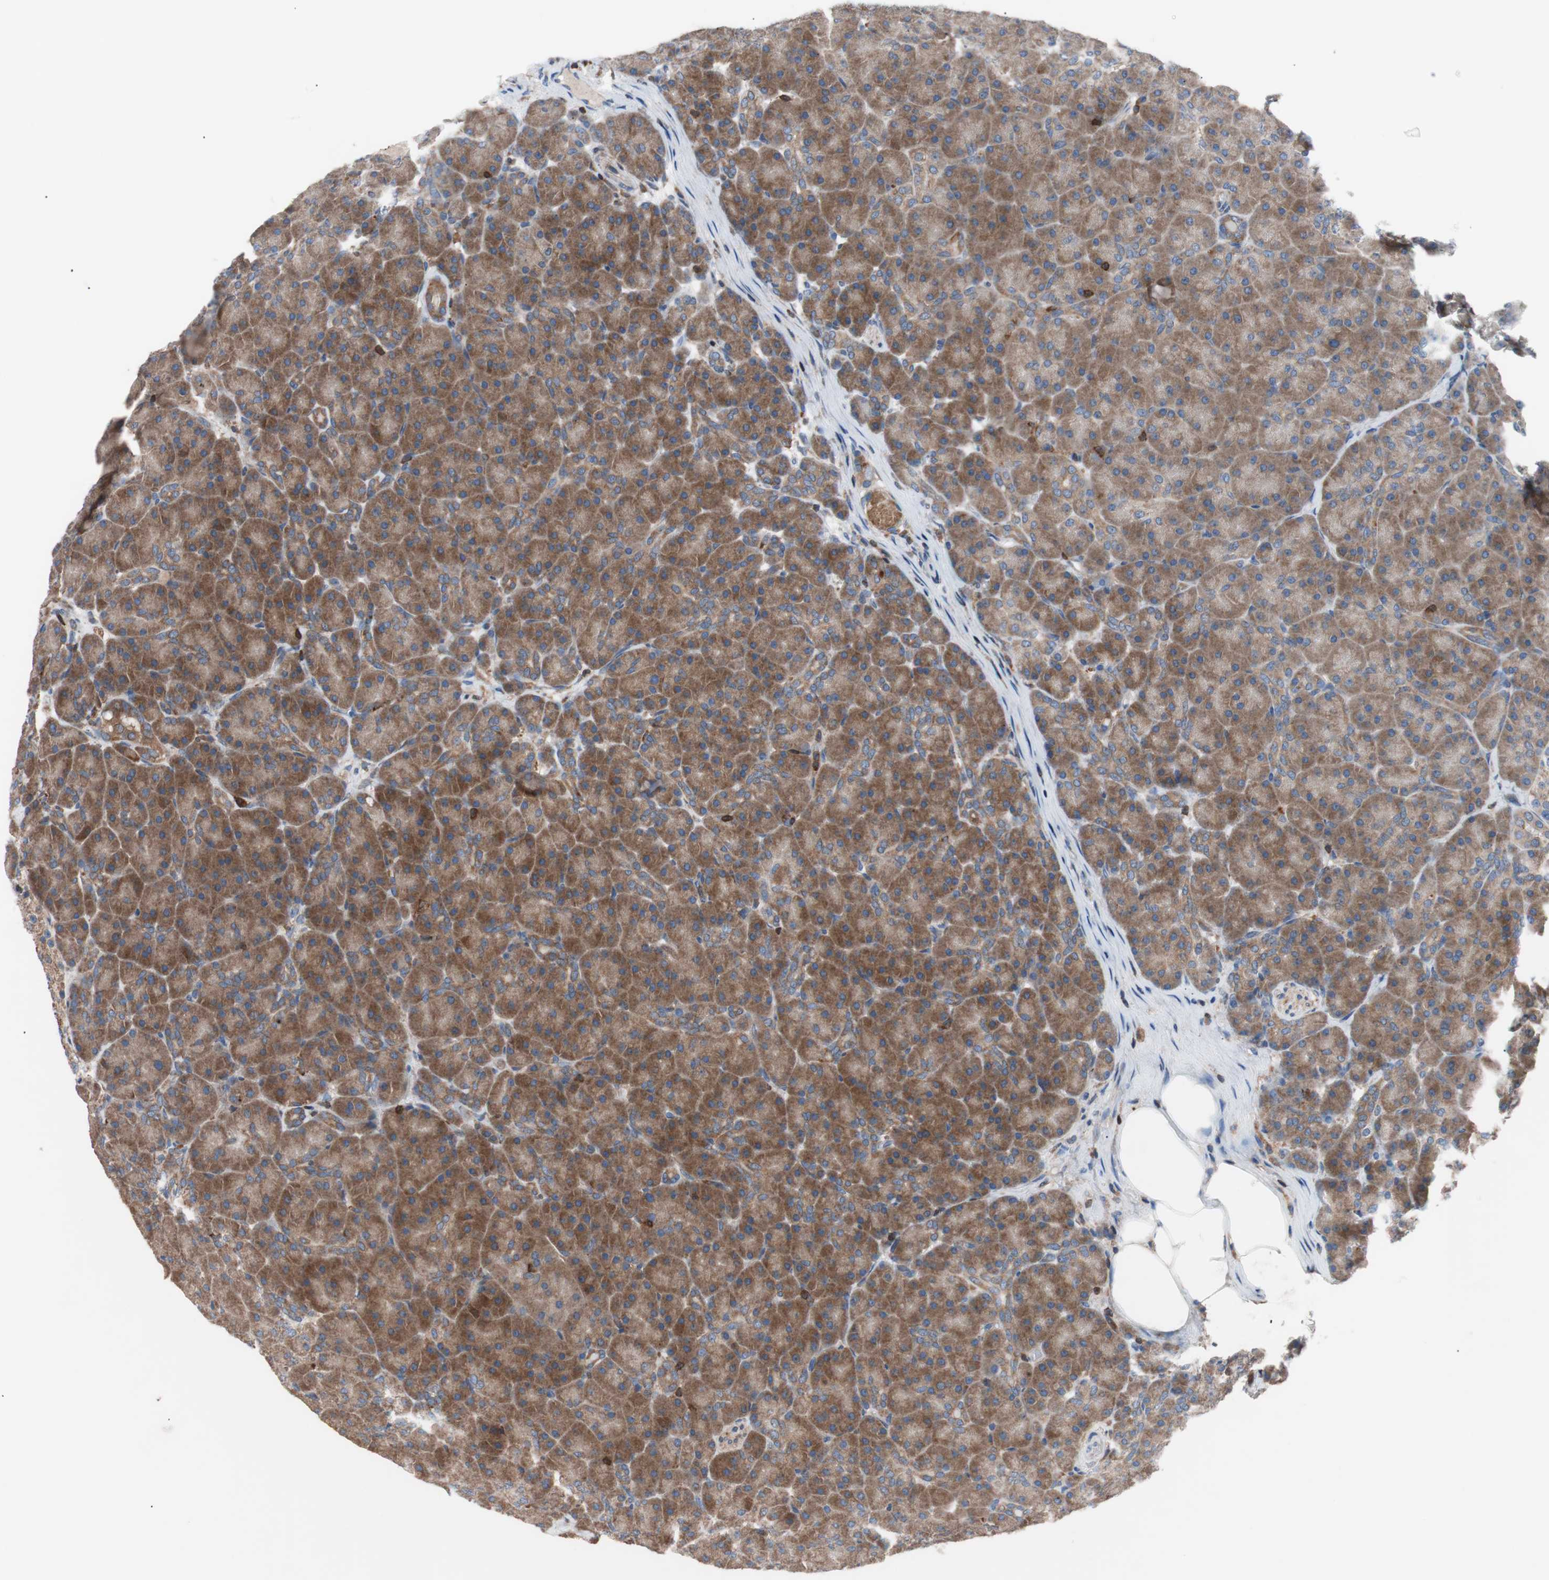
{"staining": {"intensity": "moderate", "quantity": ">75%", "location": "cytoplasmic/membranous"}, "tissue": "pancreas", "cell_type": "Exocrine glandular cells", "image_type": "normal", "snomed": [{"axis": "morphology", "description": "Normal tissue, NOS"}, {"axis": "topography", "description": "Pancreas"}], "caption": "Immunohistochemistry (DAB (3,3'-diaminobenzidine)) staining of benign pancreas exhibits moderate cytoplasmic/membranous protein positivity in approximately >75% of exocrine glandular cells. Using DAB (3,3'-diaminobenzidine) (brown) and hematoxylin (blue) stains, captured at high magnification using brightfield microscopy.", "gene": "PIK3R1", "patient": {"sex": "male", "age": 66}}